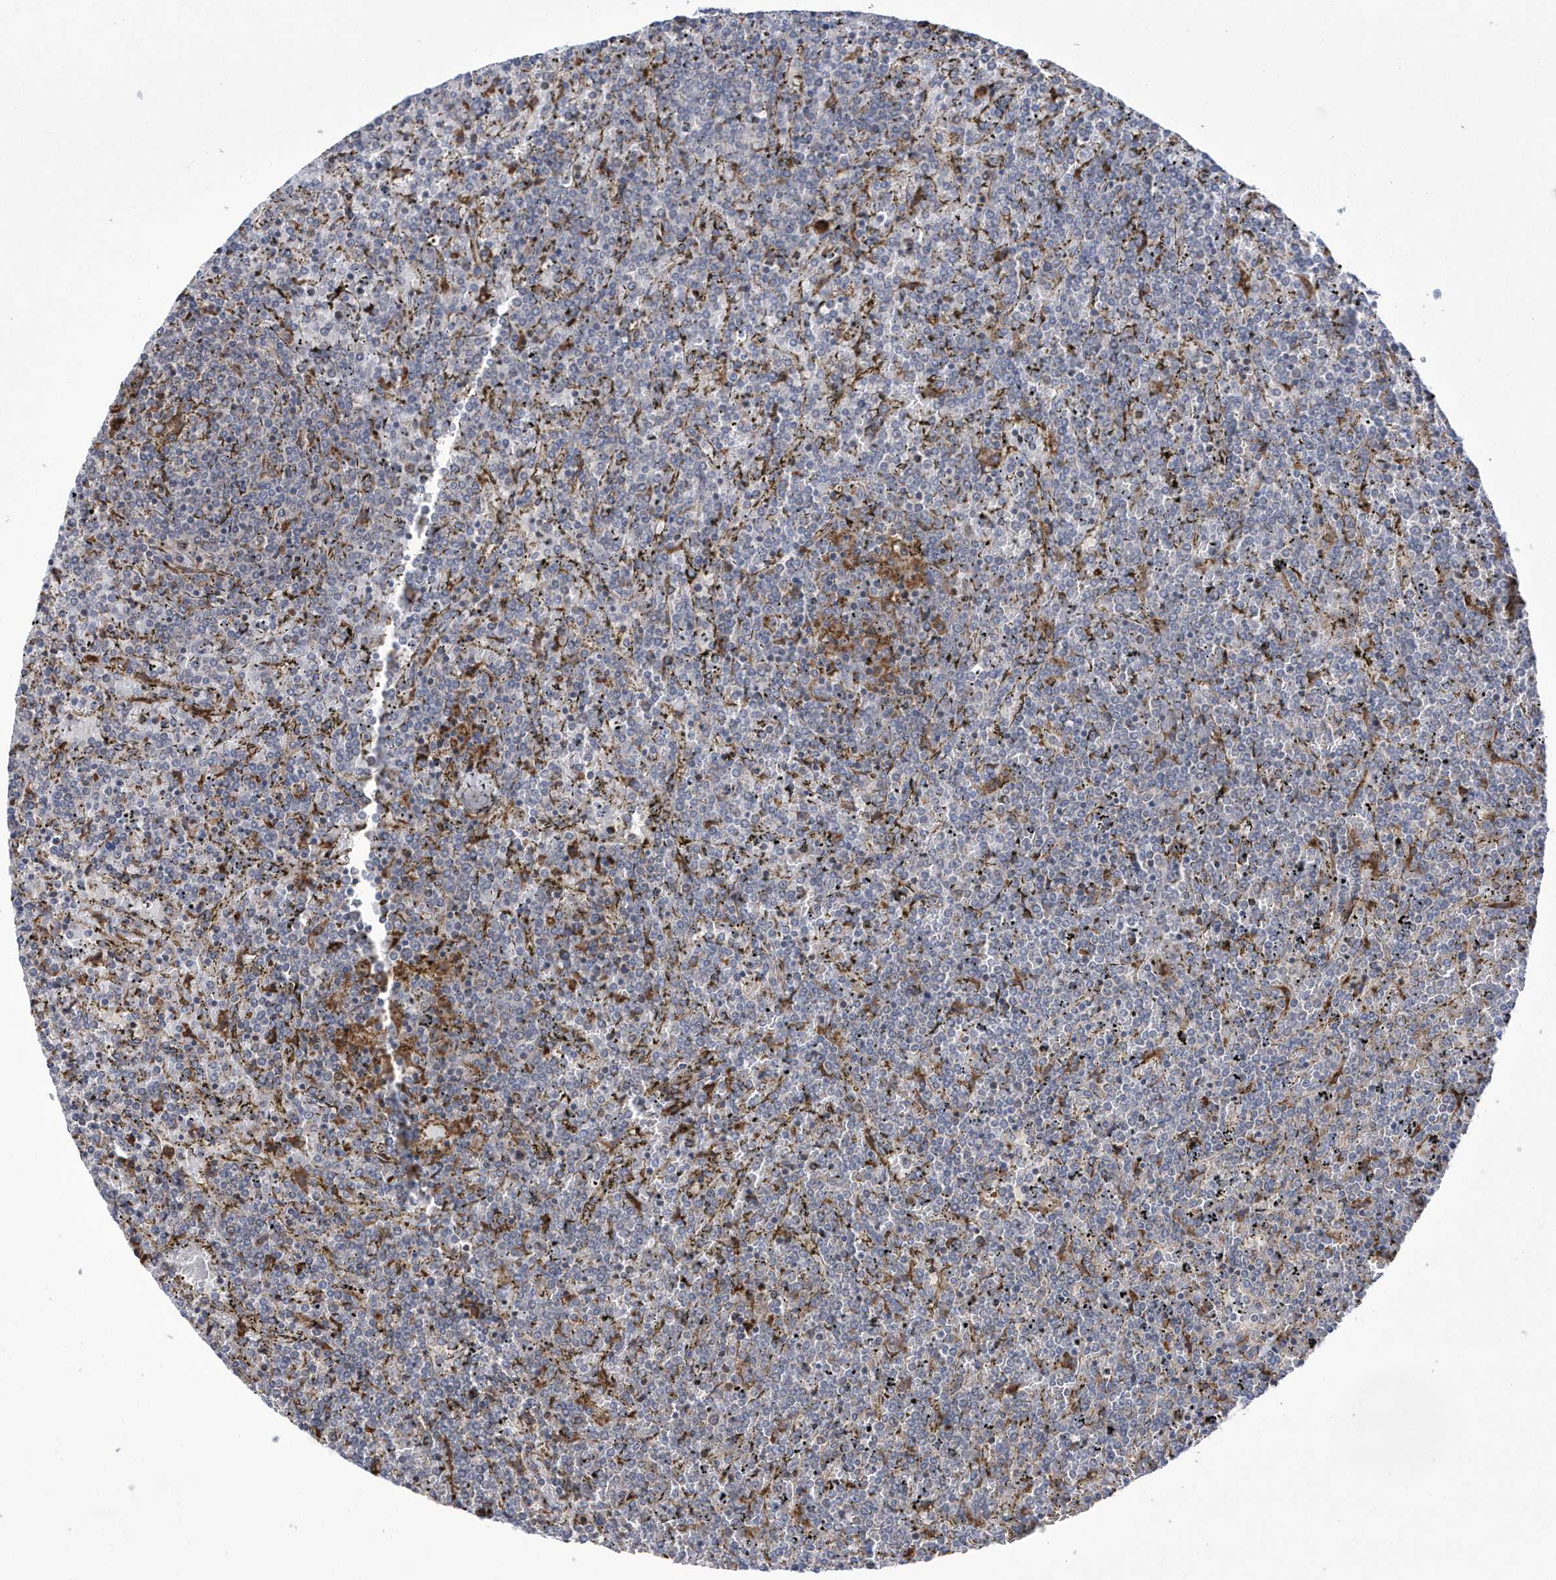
{"staining": {"intensity": "negative", "quantity": "none", "location": "none"}, "tissue": "lymphoma", "cell_type": "Tumor cells", "image_type": "cancer", "snomed": [{"axis": "morphology", "description": "Malignant lymphoma, non-Hodgkin's type, Low grade"}, {"axis": "topography", "description": "Spleen"}], "caption": "Tumor cells show no significant positivity in lymphoma.", "gene": "MED31", "patient": {"sex": "female", "age": 19}}